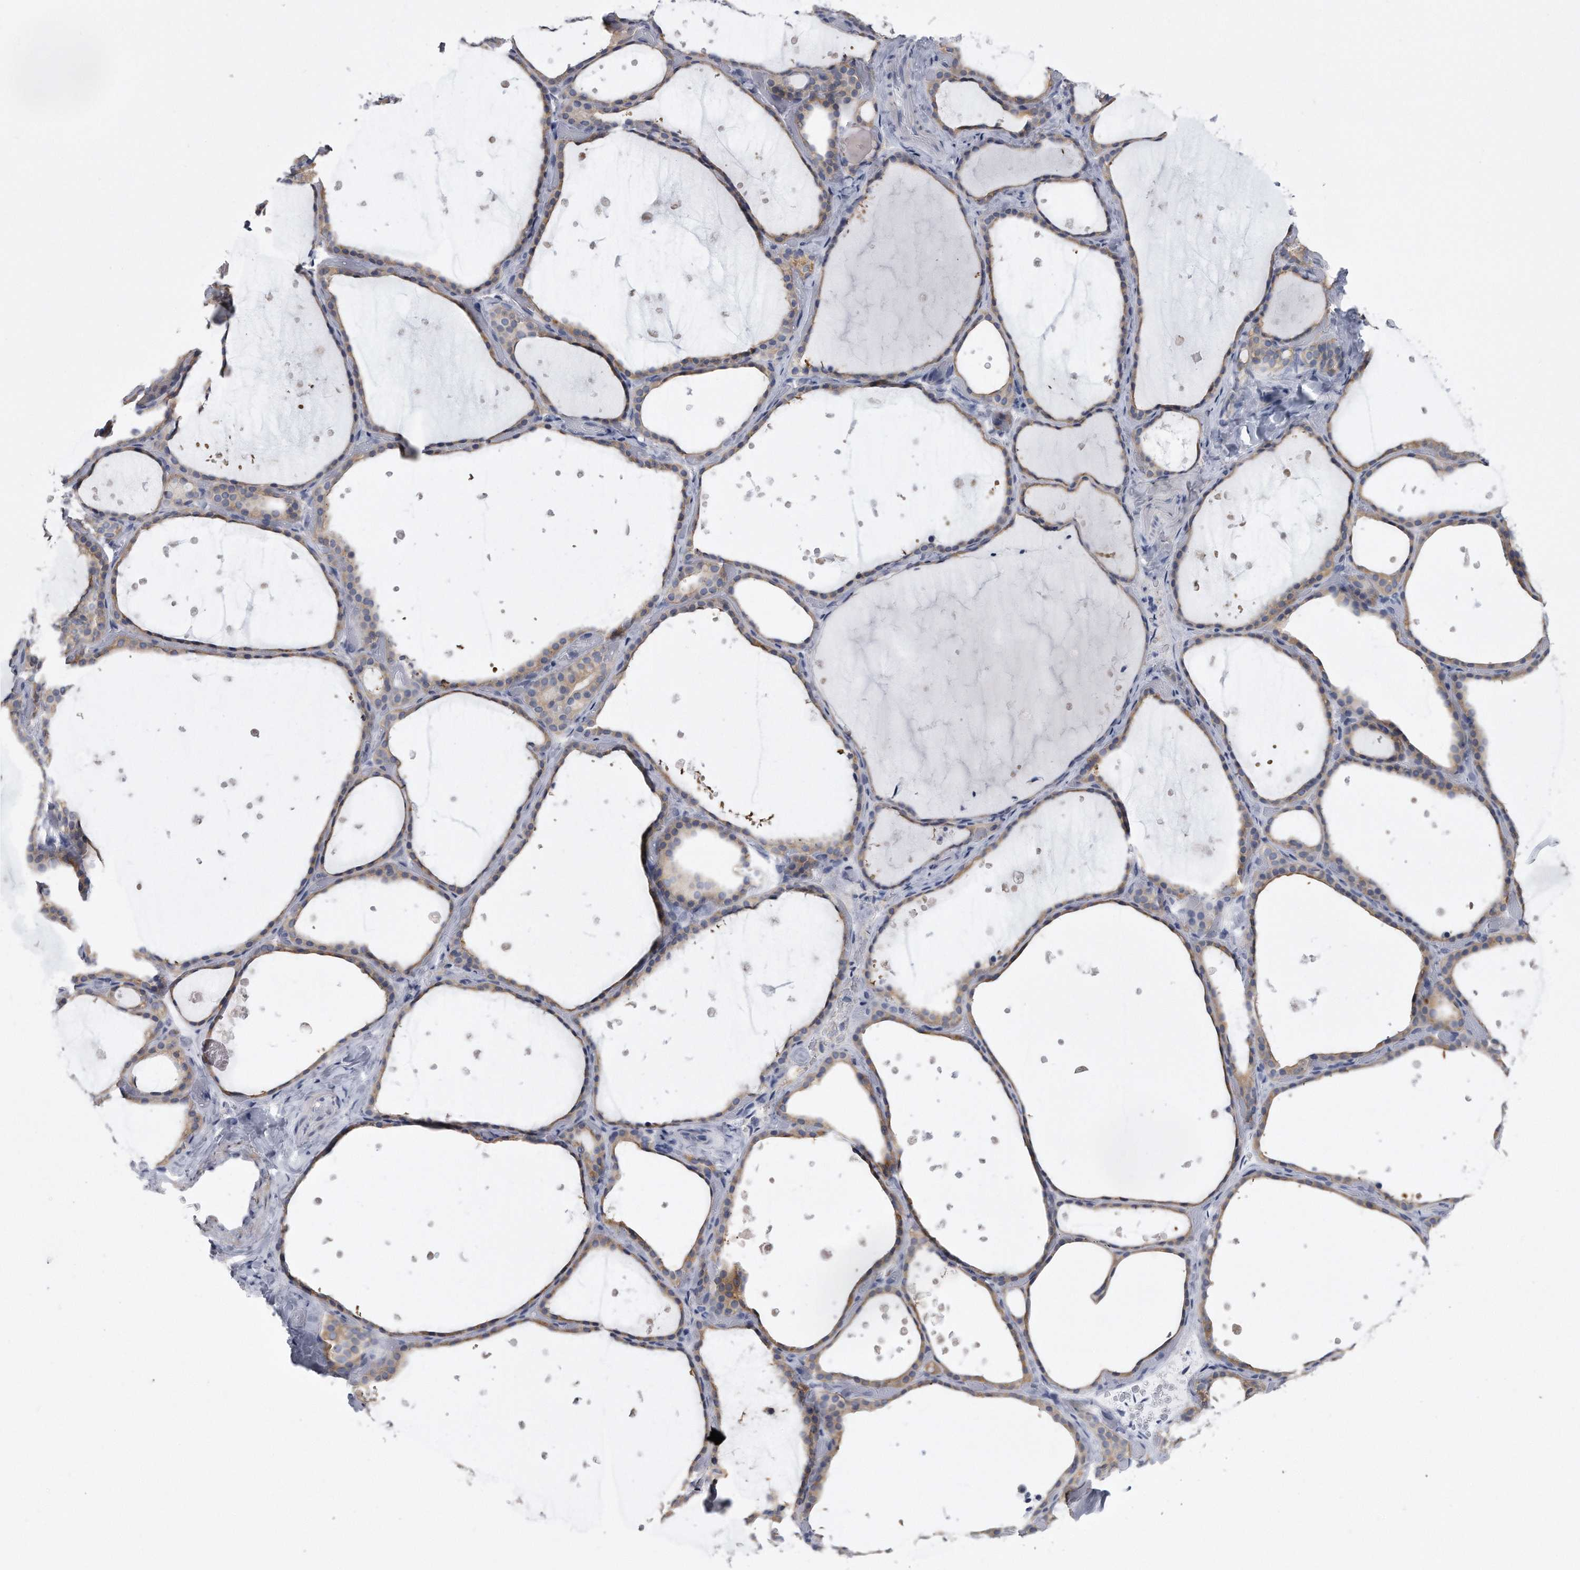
{"staining": {"intensity": "weak", "quantity": "25%-75%", "location": "cytoplasmic/membranous"}, "tissue": "thyroid gland", "cell_type": "Glandular cells", "image_type": "normal", "snomed": [{"axis": "morphology", "description": "Normal tissue, NOS"}, {"axis": "topography", "description": "Thyroid gland"}], "caption": "Normal thyroid gland displays weak cytoplasmic/membranous staining in approximately 25%-75% of glandular cells, visualized by immunohistochemistry. (Stains: DAB (3,3'-diaminobenzidine) in brown, nuclei in blue, Microscopy: brightfield microscopy at high magnification).", "gene": "PYGB", "patient": {"sex": "female", "age": 44}}